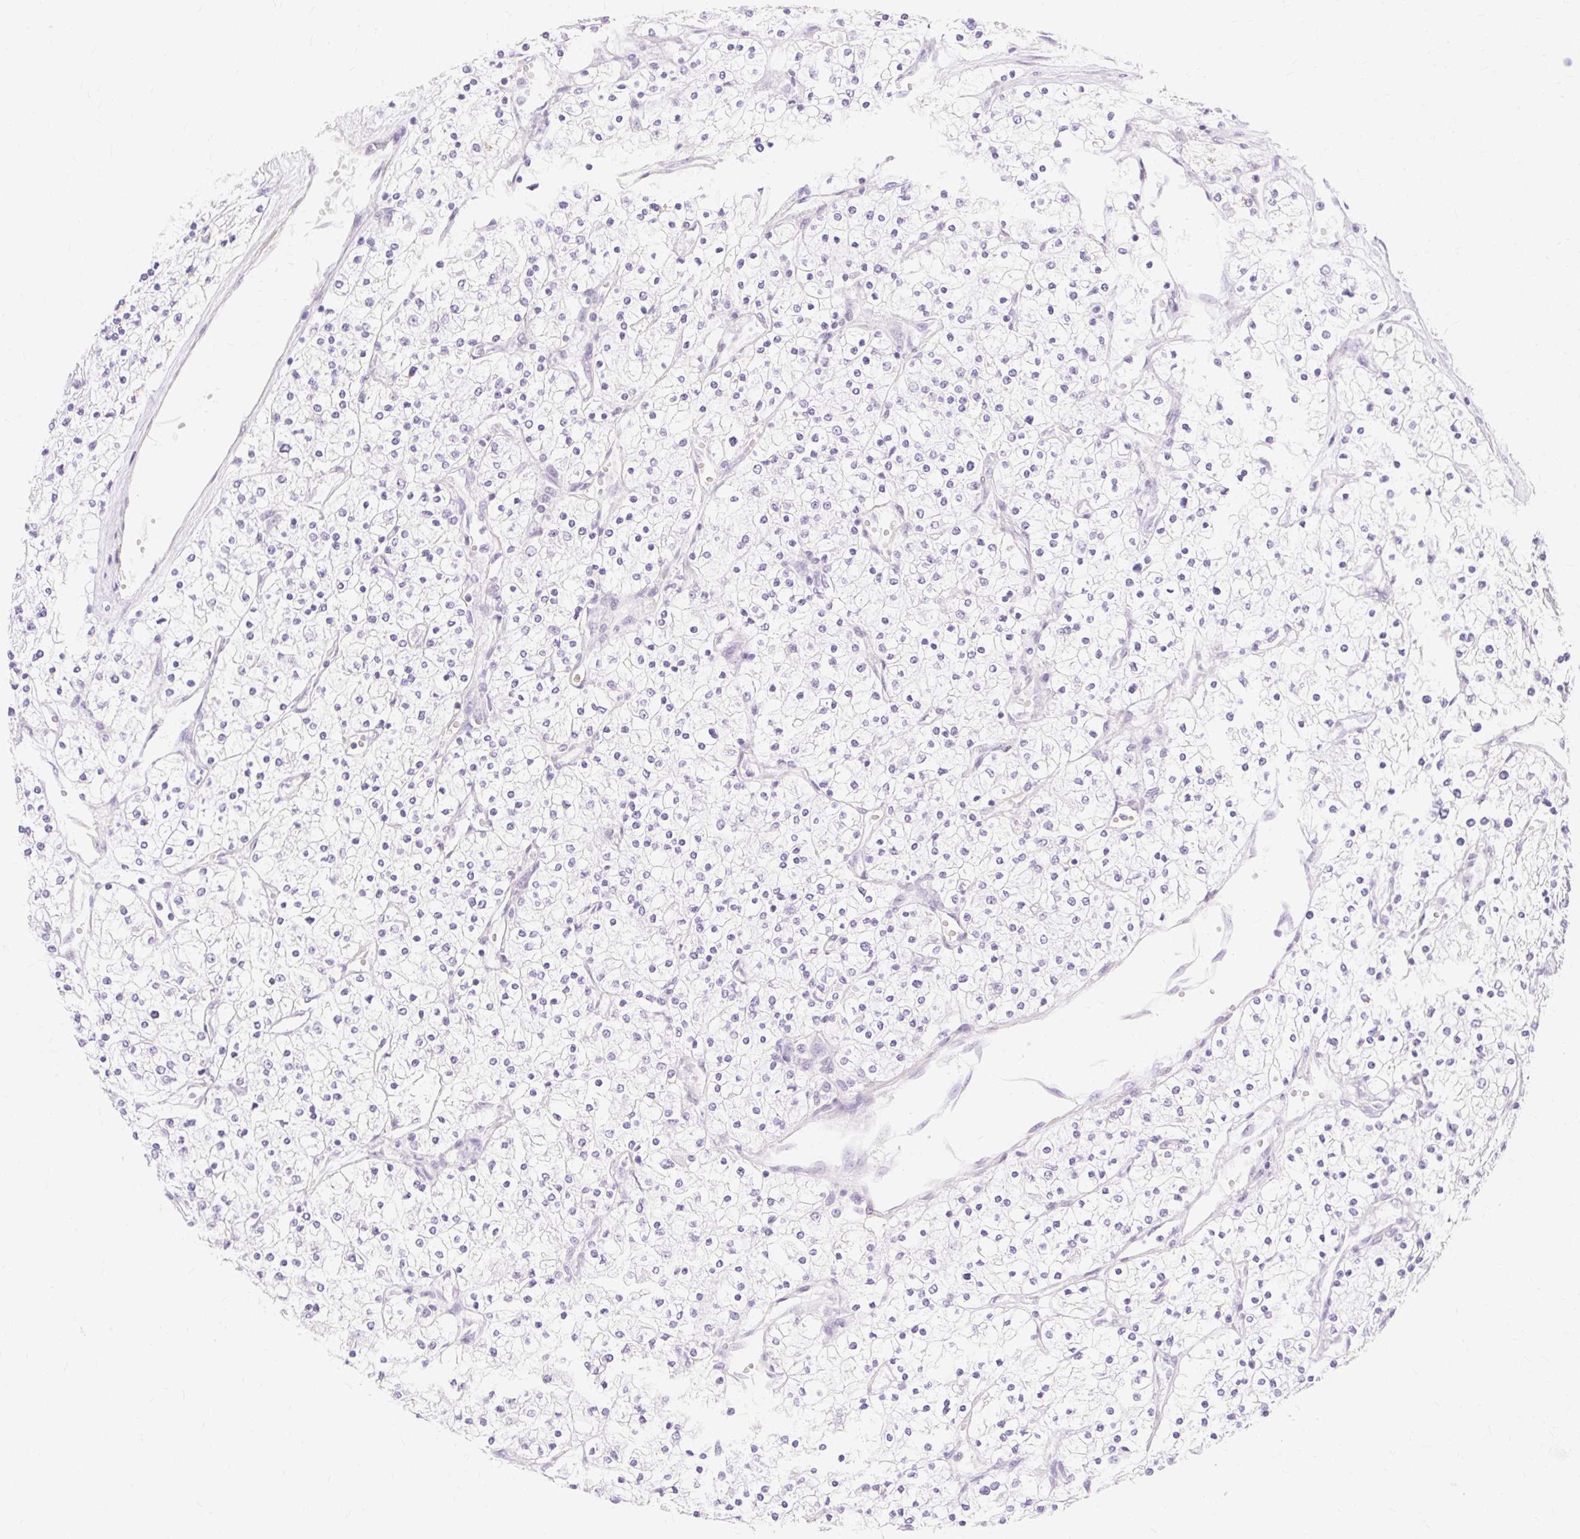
{"staining": {"intensity": "negative", "quantity": "none", "location": "none"}, "tissue": "renal cancer", "cell_type": "Tumor cells", "image_type": "cancer", "snomed": [{"axis": "morphology", "description": "Adenocarcinoma, NOS"}, {"axis": "topography", "description": "Kidney"}], "caption": "Tumor cells are negative for protein expression in human renal cancer (adenocarcinoma). Nuclei are stained in blue.", "gene": "OBP2A", "patient": {"sex": "male", "age": 80}}